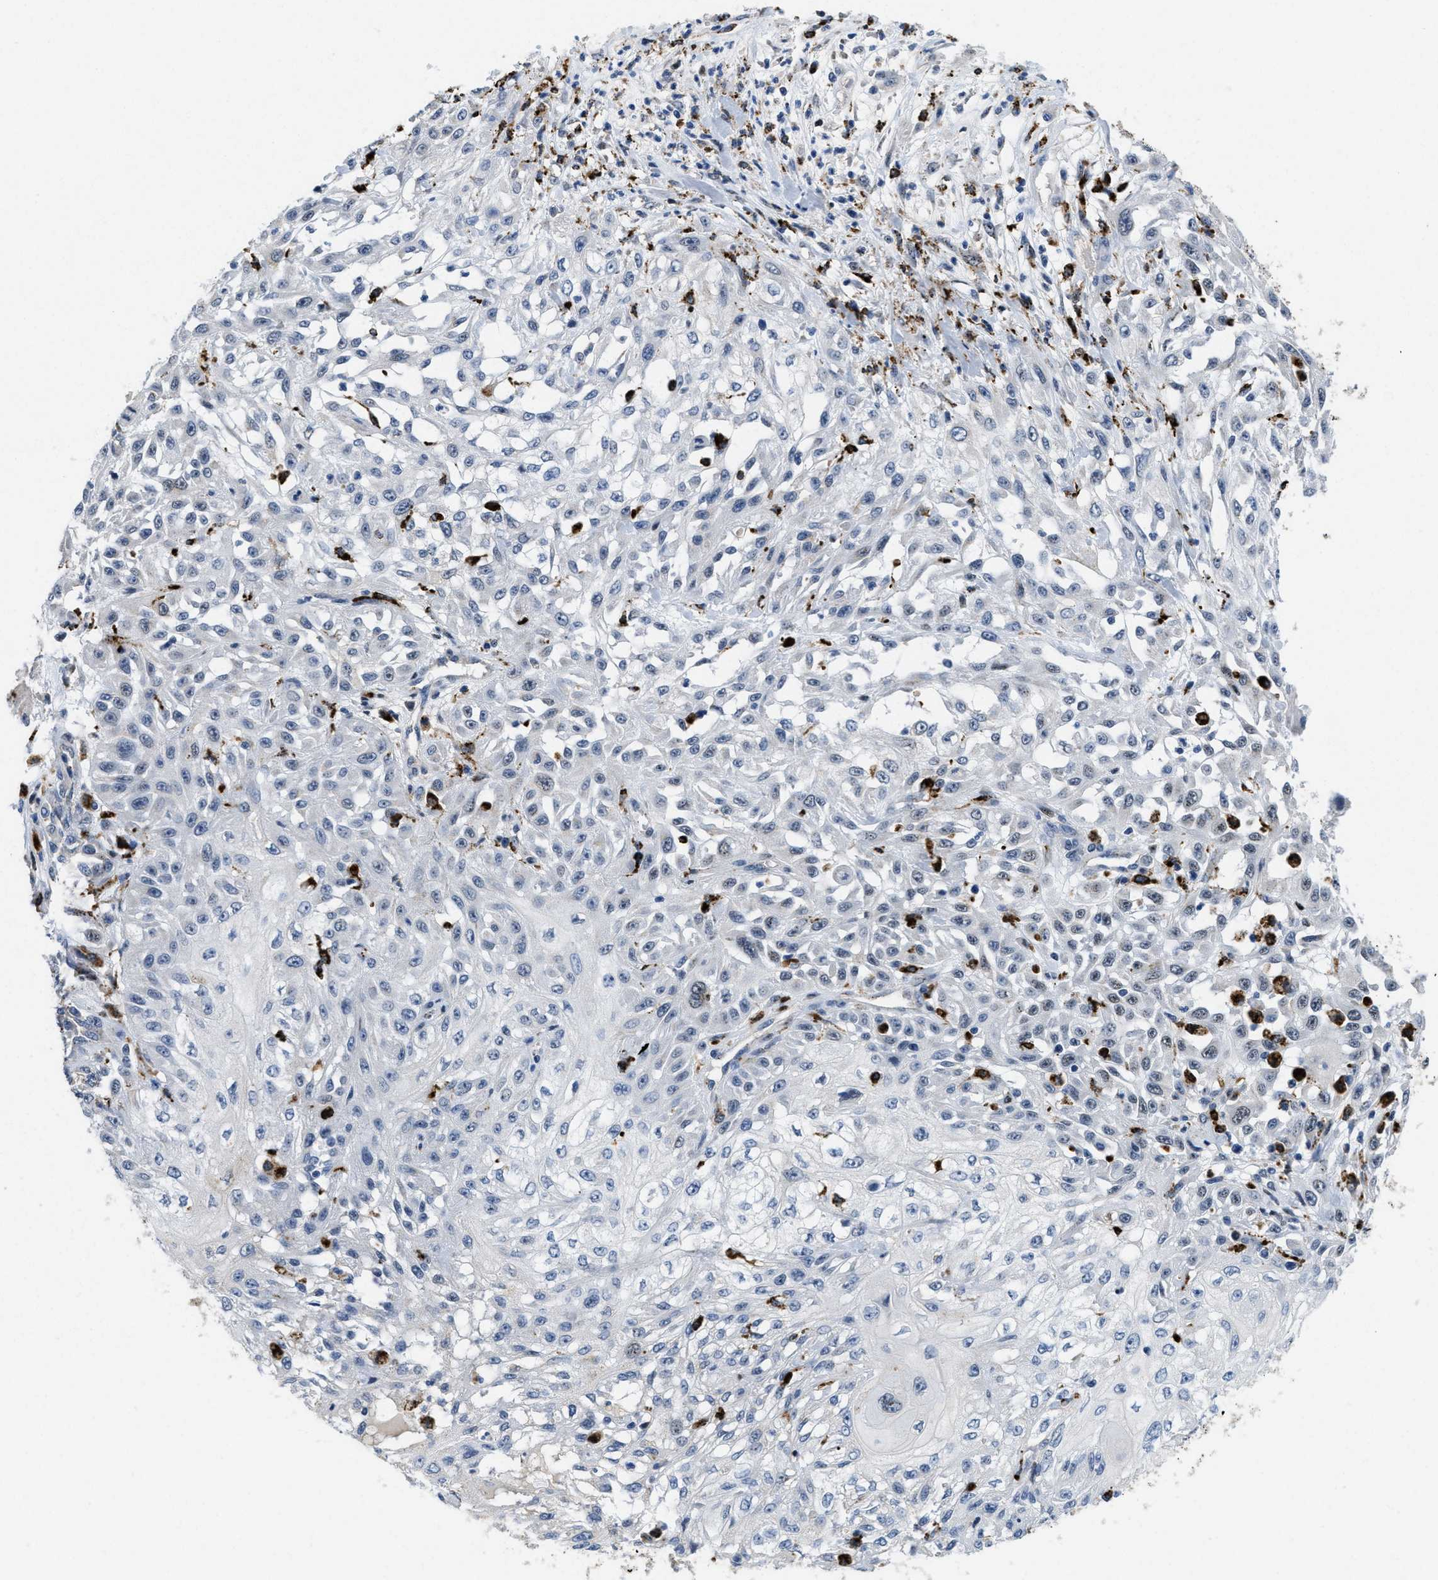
{"staining": {"intensity": "negative", "quantity": "none", "location": "none"}, "tissue": "skin cancer", "cell_type": "Tumor cells", "image_type": "cancer", "snomed": [{"axis": "morphology", "description": "Squamous cell carcinoma, NOS"}, {"axis": "morphology", "description": "Squamous cell carcinoma, metastatic, NOS"}, {"axis": "topography", "description": "Skin"}, {"axis": "topography", "description": "Lymph node"}], "caption": "Immunohistochemistry (IHC) micrograph of neoplastic tissue: skin cancer stained with DAB (3,3'-diaminobenzidine) reveals no significant protein staining in tumor cells.", "gene": "BMPR2", "patient": {"sex": "male", "age": 75}}